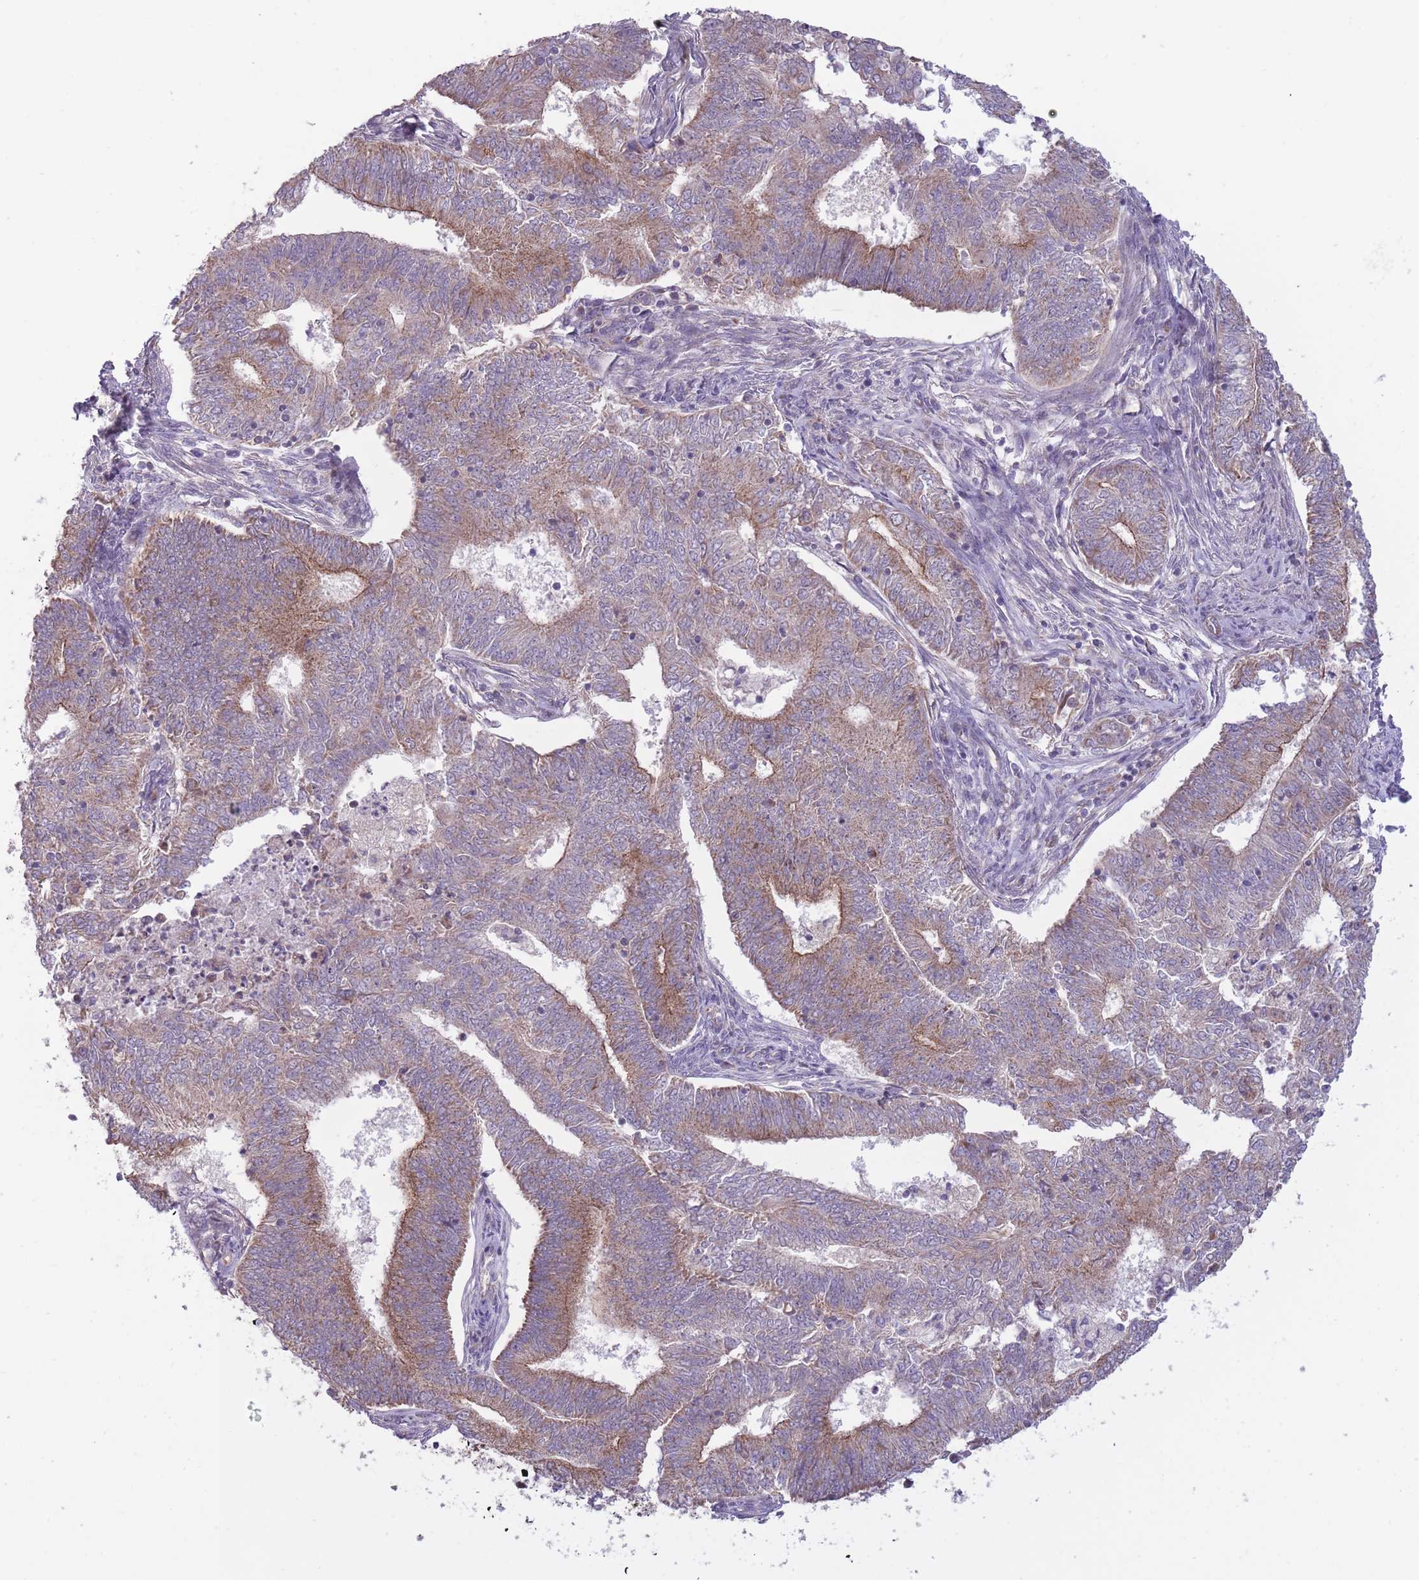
{"staining": {"intensity": "moderate", "quantity": ">75%", "location": "cytoplasmic/membranous"}, "tissue": "endometrial cancer", "cell_type": "Tumor cells", "image_type": "cancer", "snomed": [{"axis": "morphology", "description": "Adenocarcinoma, NOS"}, {"axis": "topography", "description": "Endometrium"}], "caption": "A photomicrograph of endometrial cancer stained for a protein shows moderate cytoplasmic/membranous brown staining in tumor cells. (Stains: DAB (3,3'-diaminobenzidine) in brown, nuclei in blue, Microscopy: brightfield microscopy at high magnification).", "gene": "MRPS18C", "patient": {"sex": "female", "age": 62}}